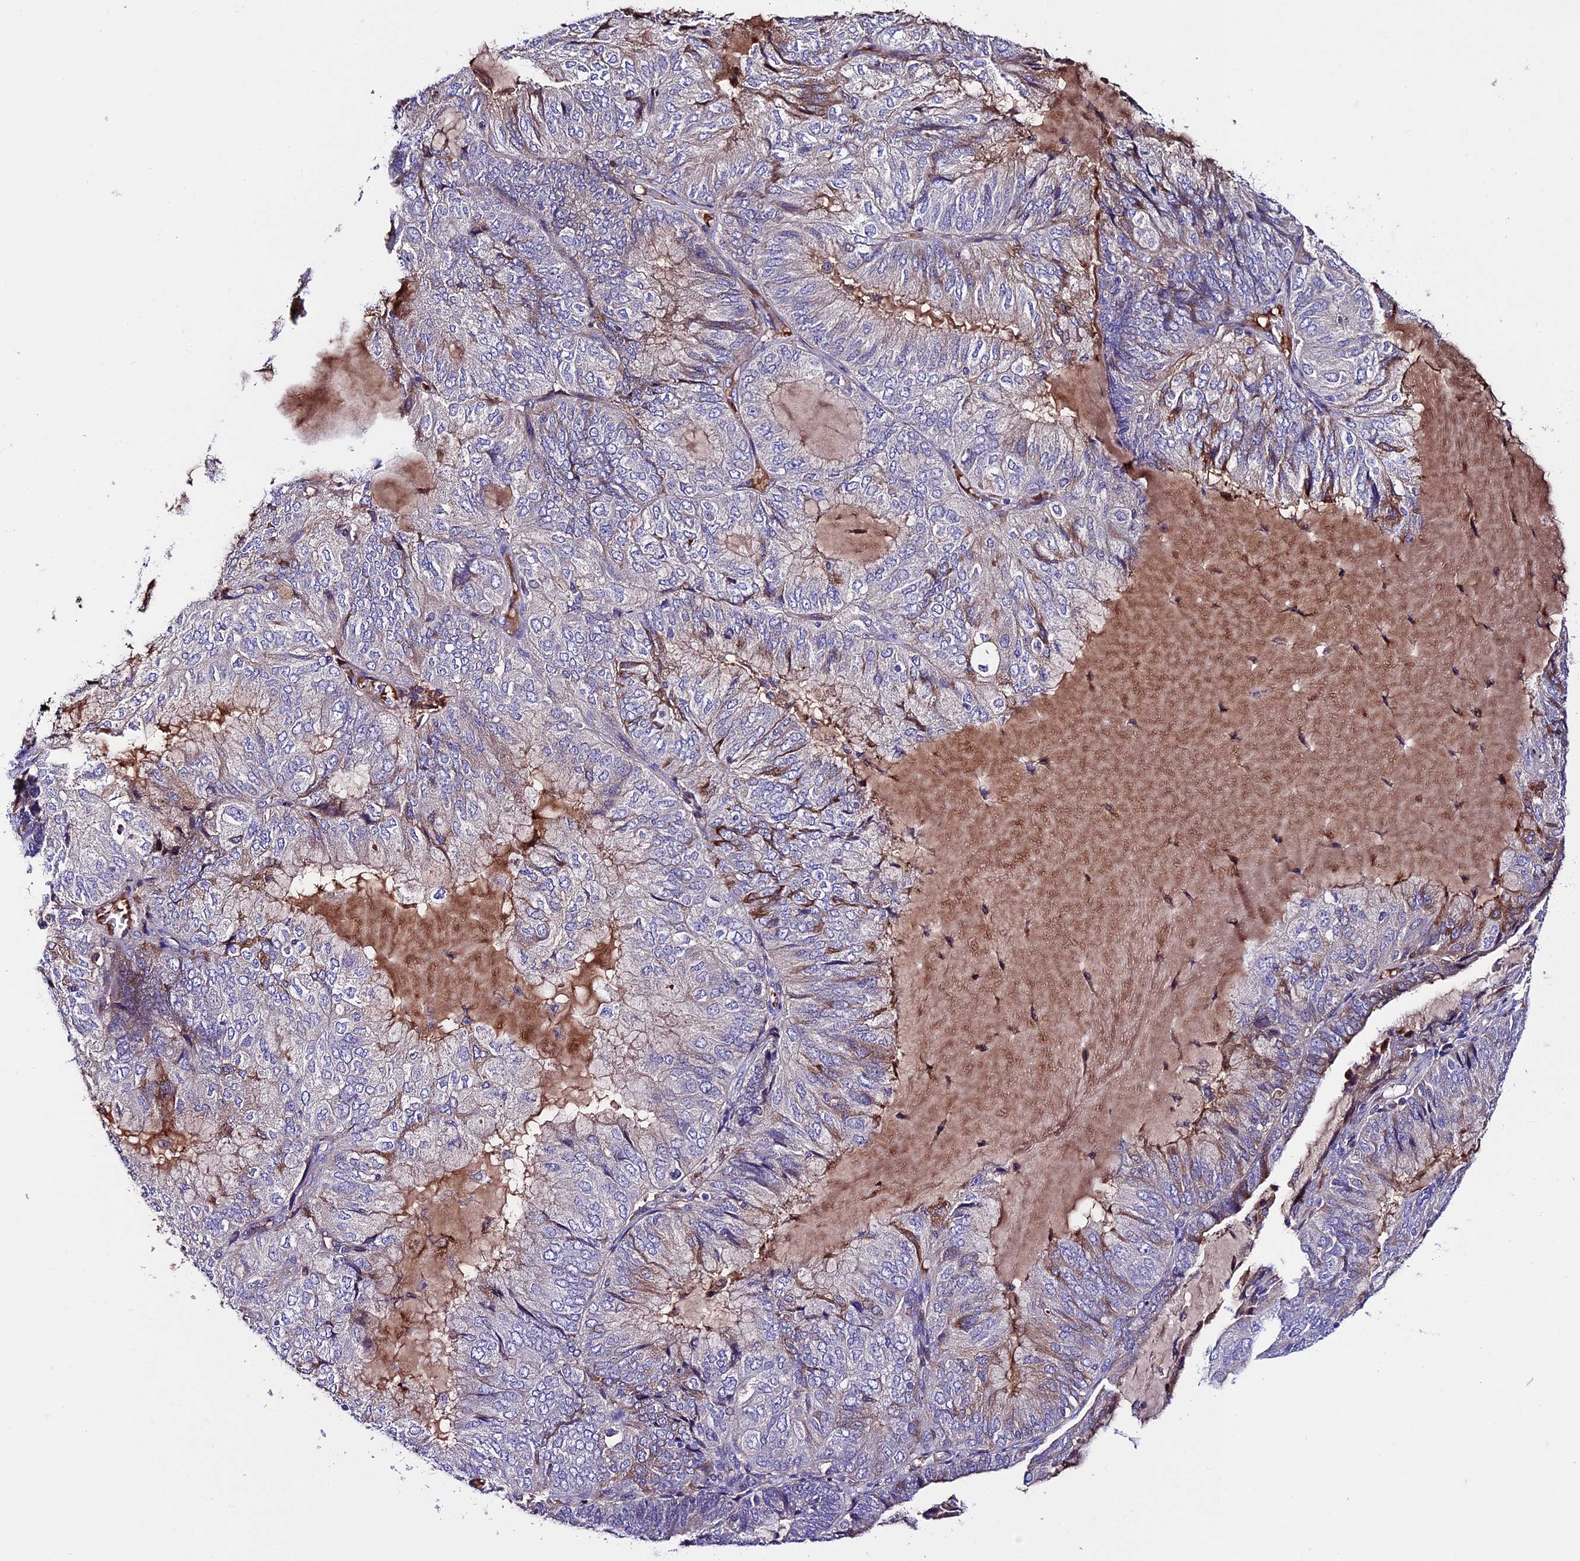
{"staining": {"intensity": "weak", "quantity": "<25%", "location": "cytoplasmic/membranous"}, "tissue": "endometrial cancer", "cell_type": "Tumor cells", "image_type": "cancer", "snomed": [{"axis": "morphology", "description": "Adenocarcinoma, NOS"}, {"axis": "topography", "description": "Endometrium"}], "caption": "The immunohistochemistry photomicrograph has no significant staining in tumor cells of endometrial adenocarcinoma tissue.", "gene": "TCP11L2", "patient": {"sex": "female", "age": 81}}